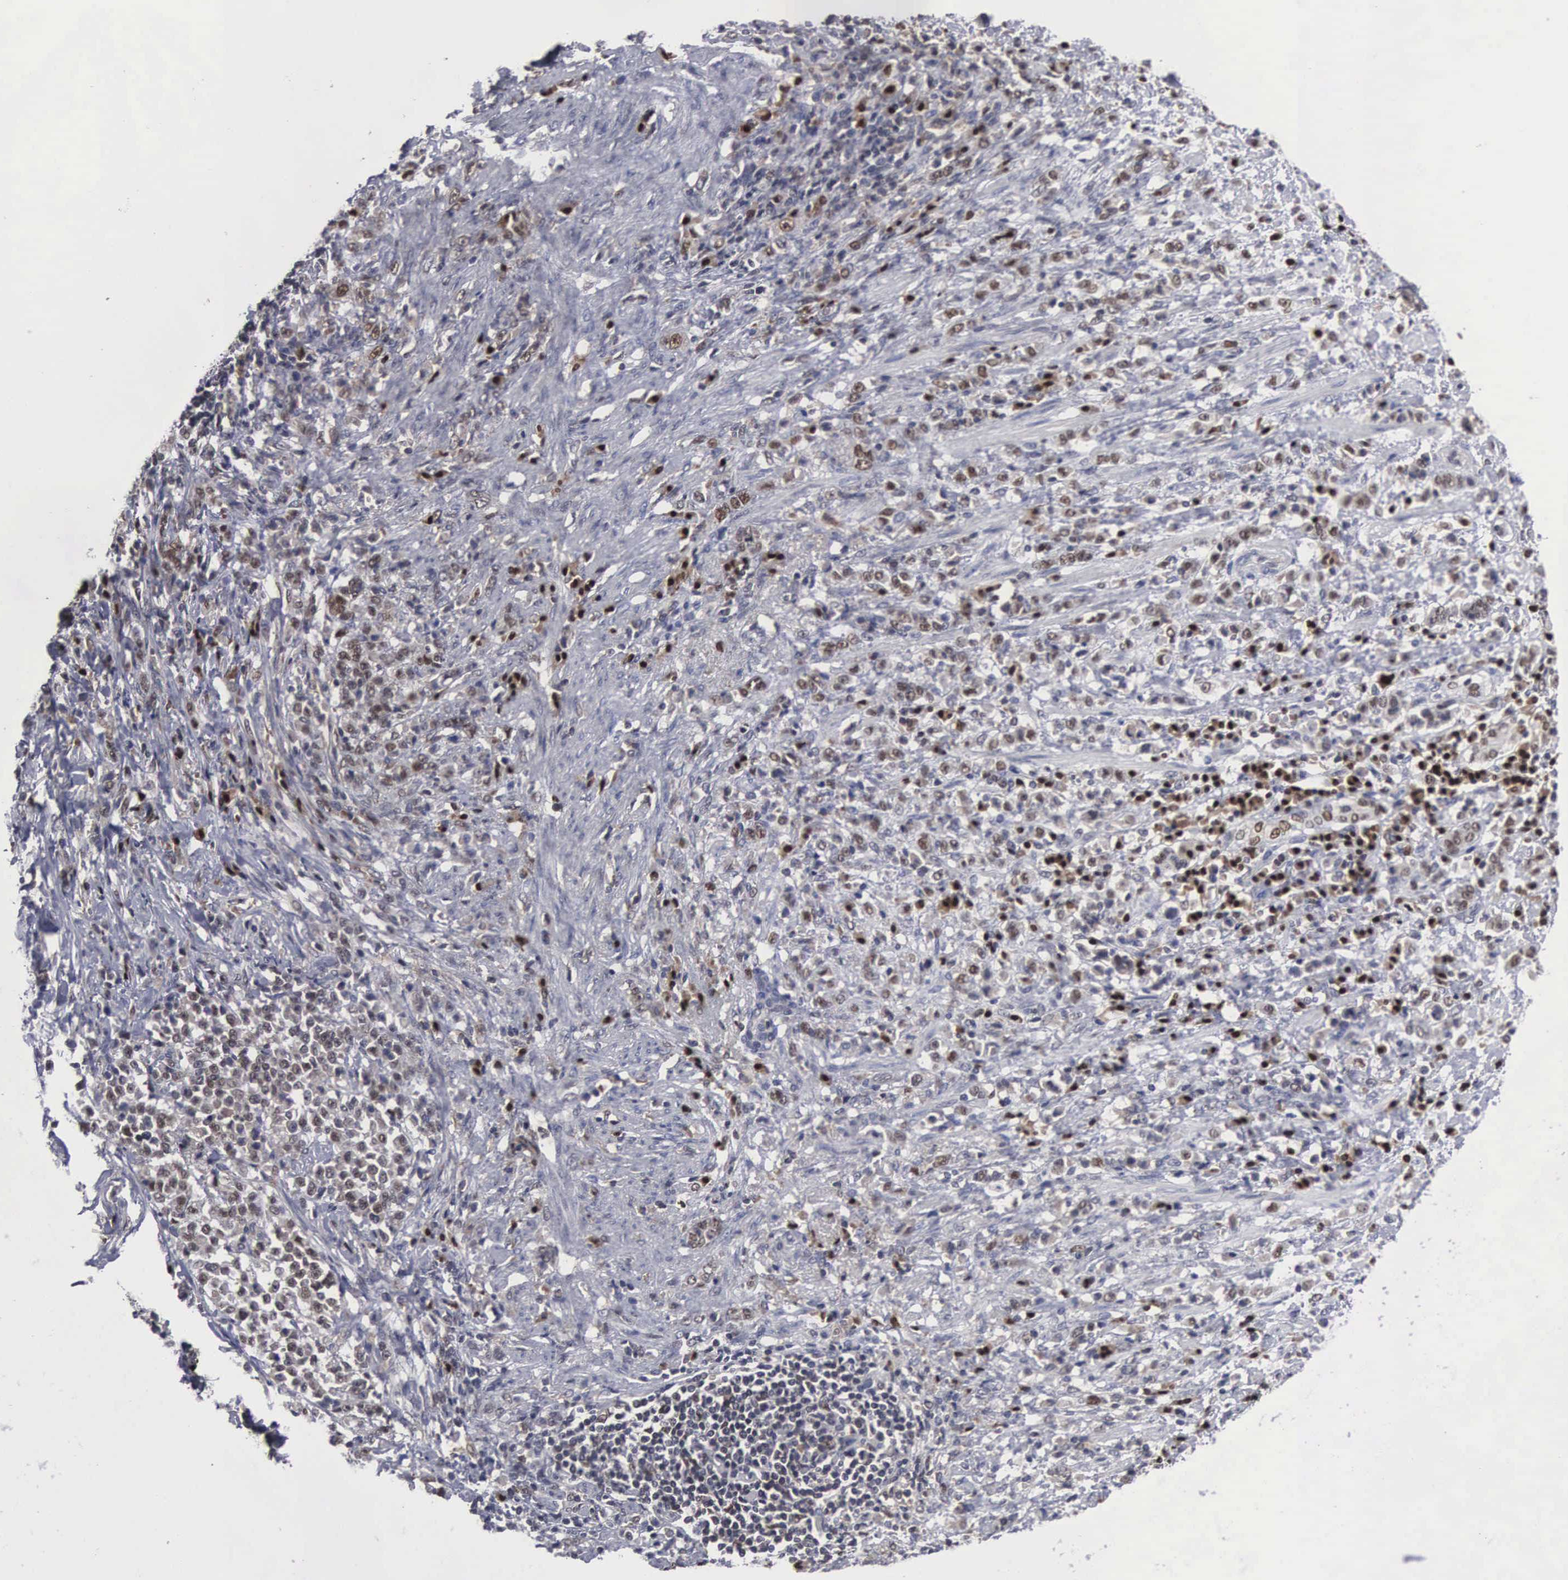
{"staining": {"intensity": "moderate", "quantity": "25%-75%", "location": "nuclear"}, "tissue": "stomach cancer", "cell_type": "Tumor cells", "image_type": "cancer", "snomed": [{"axis": "morphology", "description": "Adenocarcinoma, NOS"}, {"axis": "topography", "description": "Stomach, lower"}], "caption": "Protein analysis of stomach adenocarcinoma tissue displays moderate nuclear staining in about 25%-75% of tumor cells.", "gene": "TRMT5", "patient": {"sex": "male", "age": 88}}